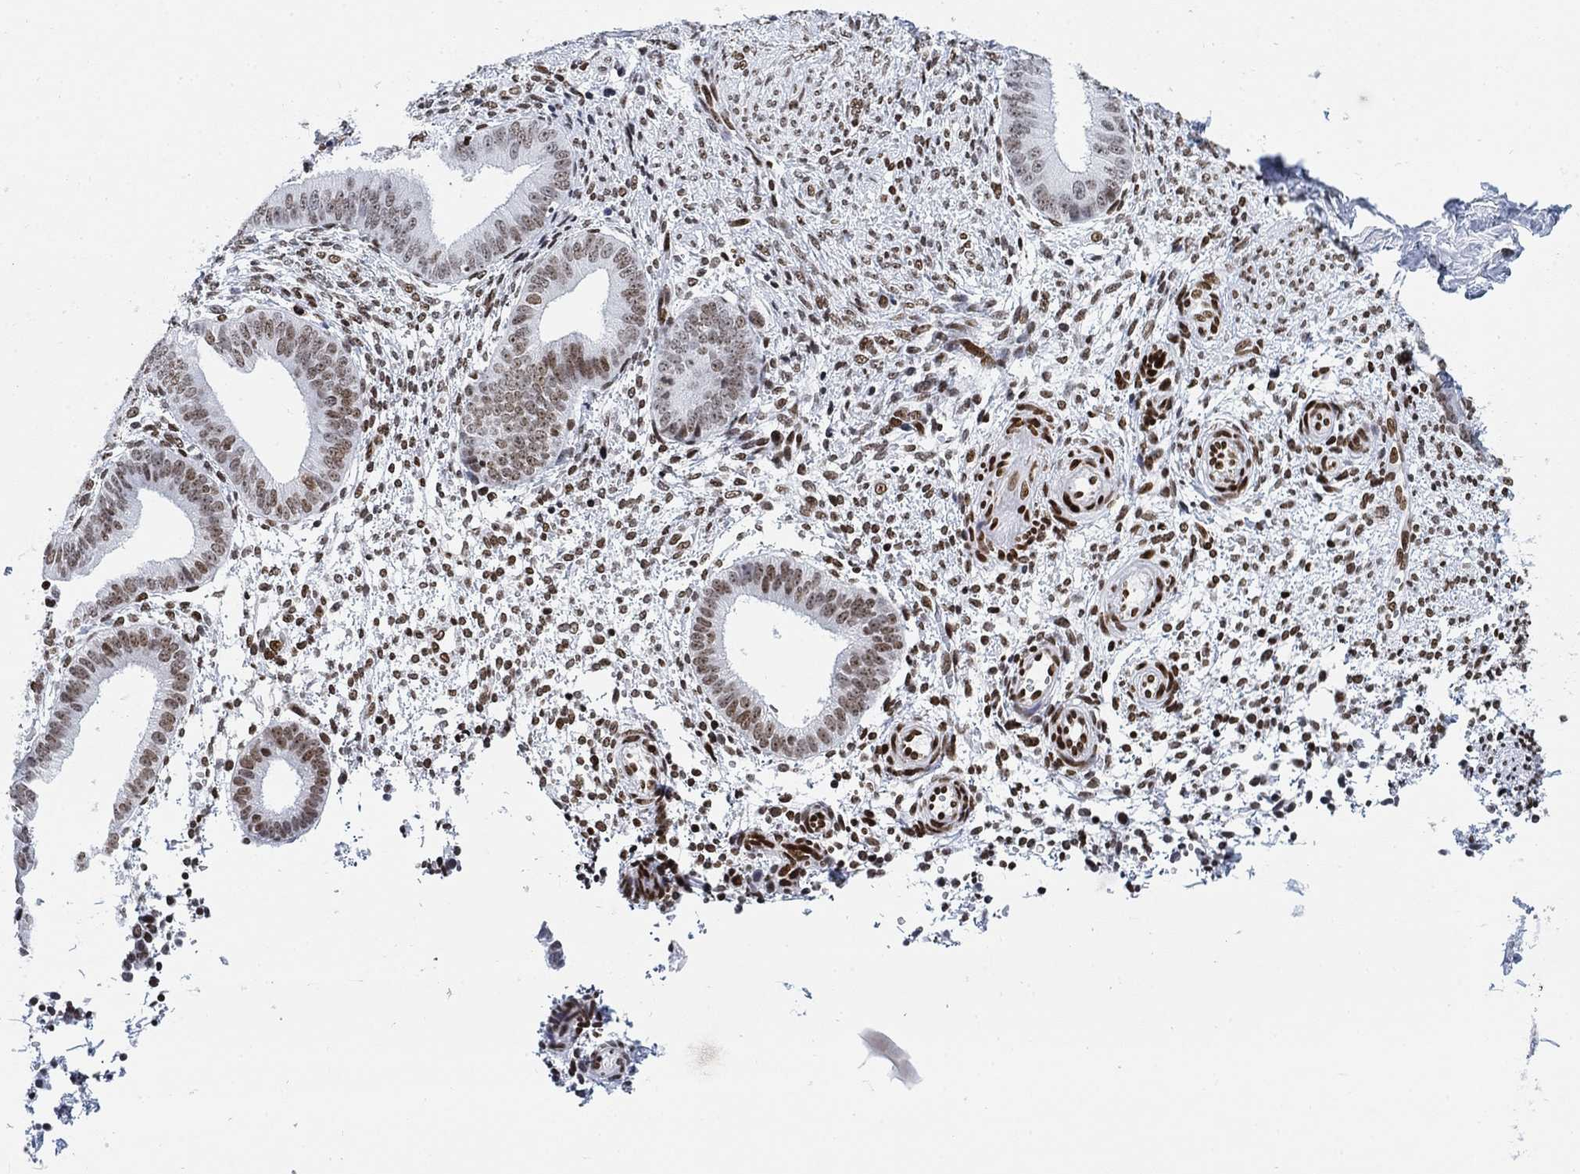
{"staining": {"intensity": "moderate", "quantity": "25%-75%", "location": "nuclear"}, "tissue": "endometrium", "cell_type": "Cells in endometrial stroma", "image_type": "normal", "snomed": [{"axis": "morphology", "description": "Normal tissue, NOS"}, {"axis": "topography", "description": "Endometrium"}], "caption": "A brown stain shows moderate nuclear staining of a protein in cells in endometrial stroma of unremarkable endometrium. The protein of interest is shown in brown color, while the nuclei are stained blue.", "gene": "H1", "patient": {"sex": "female", "age": 47}}